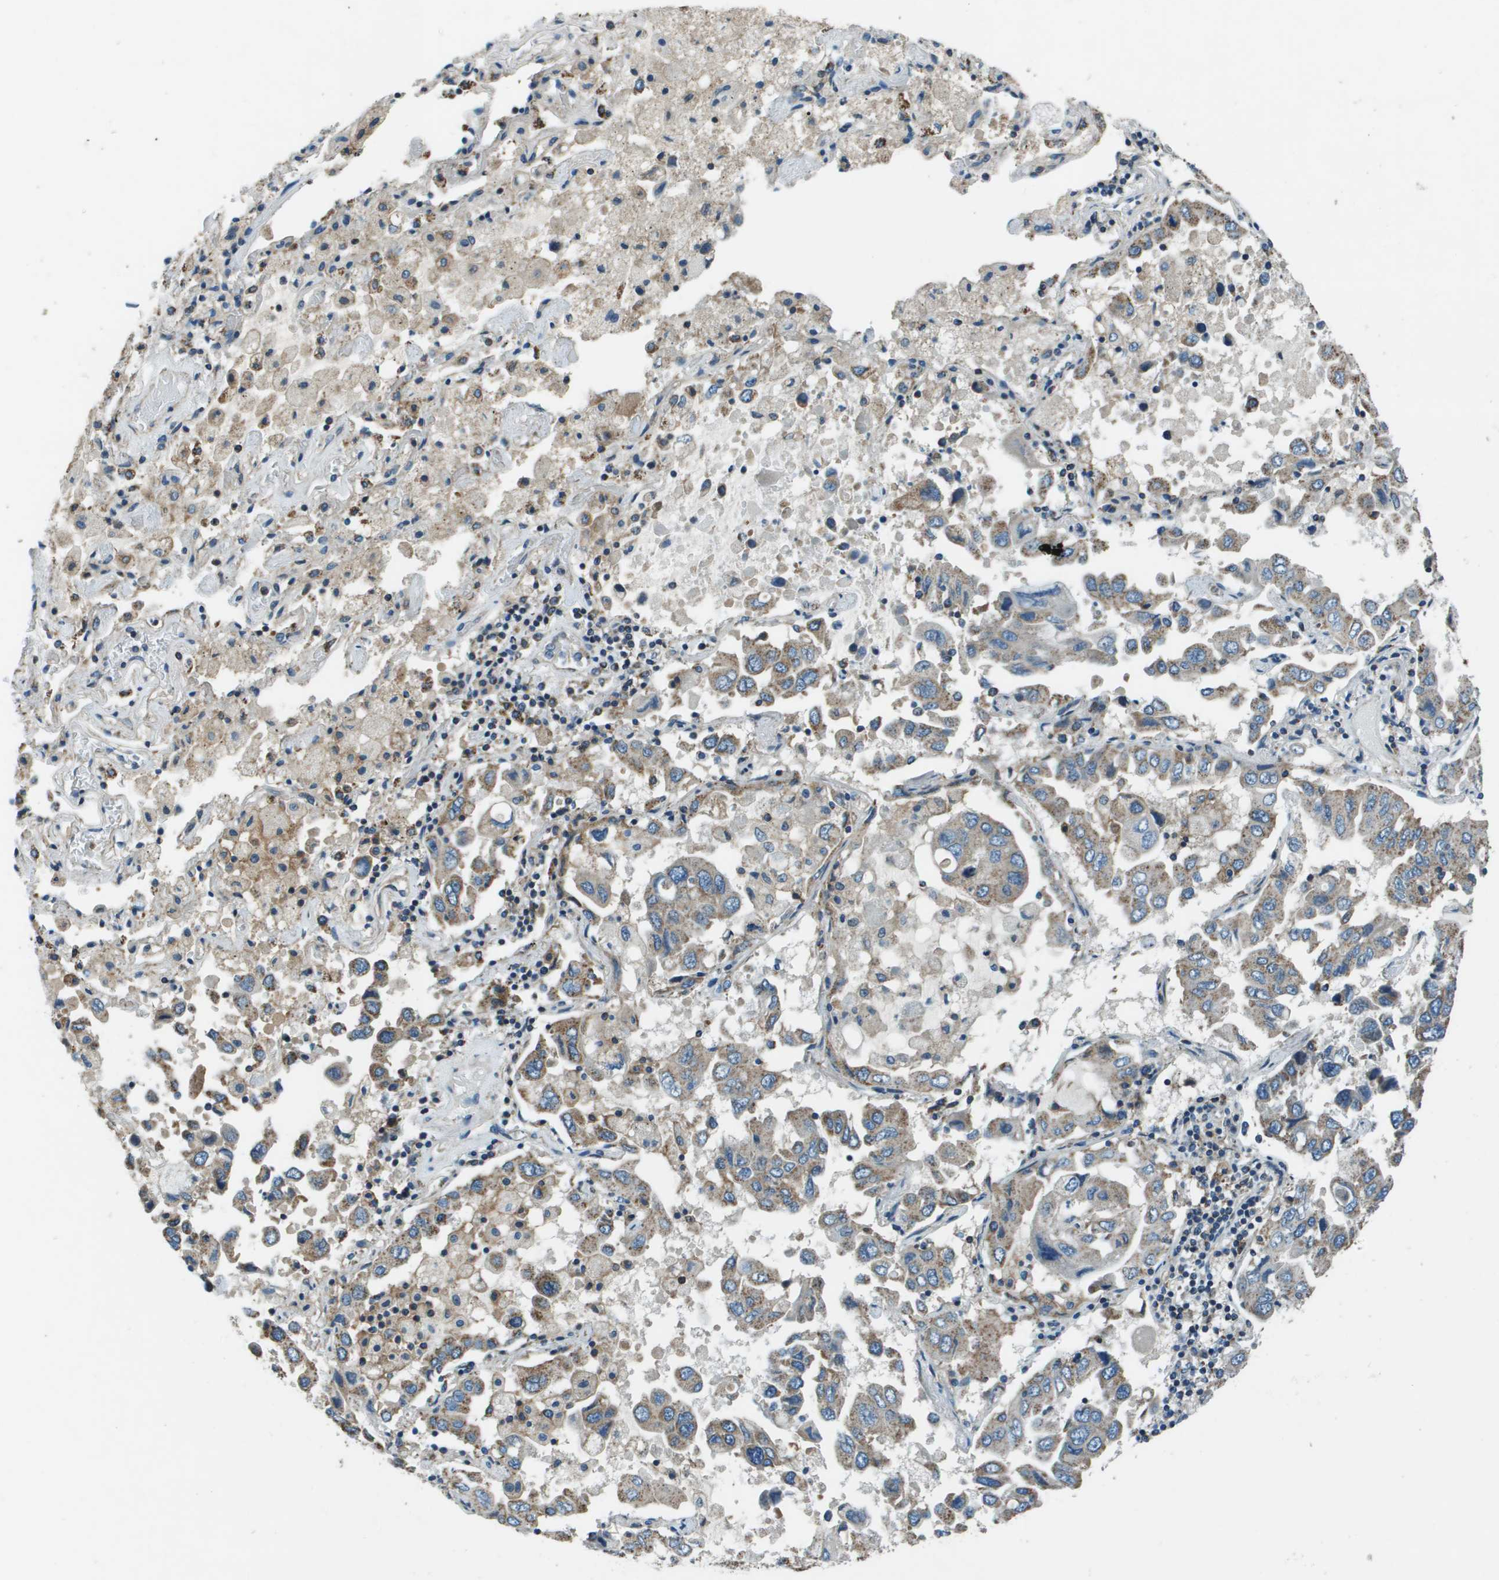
{"staining": {"intensity": "weak", "quantity": ">75%", "location": "cytoplasmic/membranous"}, "tissue": "lung cancer", "cell_type": "Tumor cells", "image_type": "cancer", "snomed": [{"axis": "morphology", "description": "Adenocarcinoma, NOS"}, {"axis": "topography", "description": "Lung"}], "caption": "Immunohistochemical staining of human lung adenocarcinoma demonstrates weak cytoplasmic/membranous protein staining in approximately >75% of tumor cells. The staining was performed using DAB to visualize the protein expression in brown, while the nuclei were stained in blue with hematoxylin (Magnification: 20x).", "gene": "TMEM51", "patient": {"sex": "male", "age": 64}}